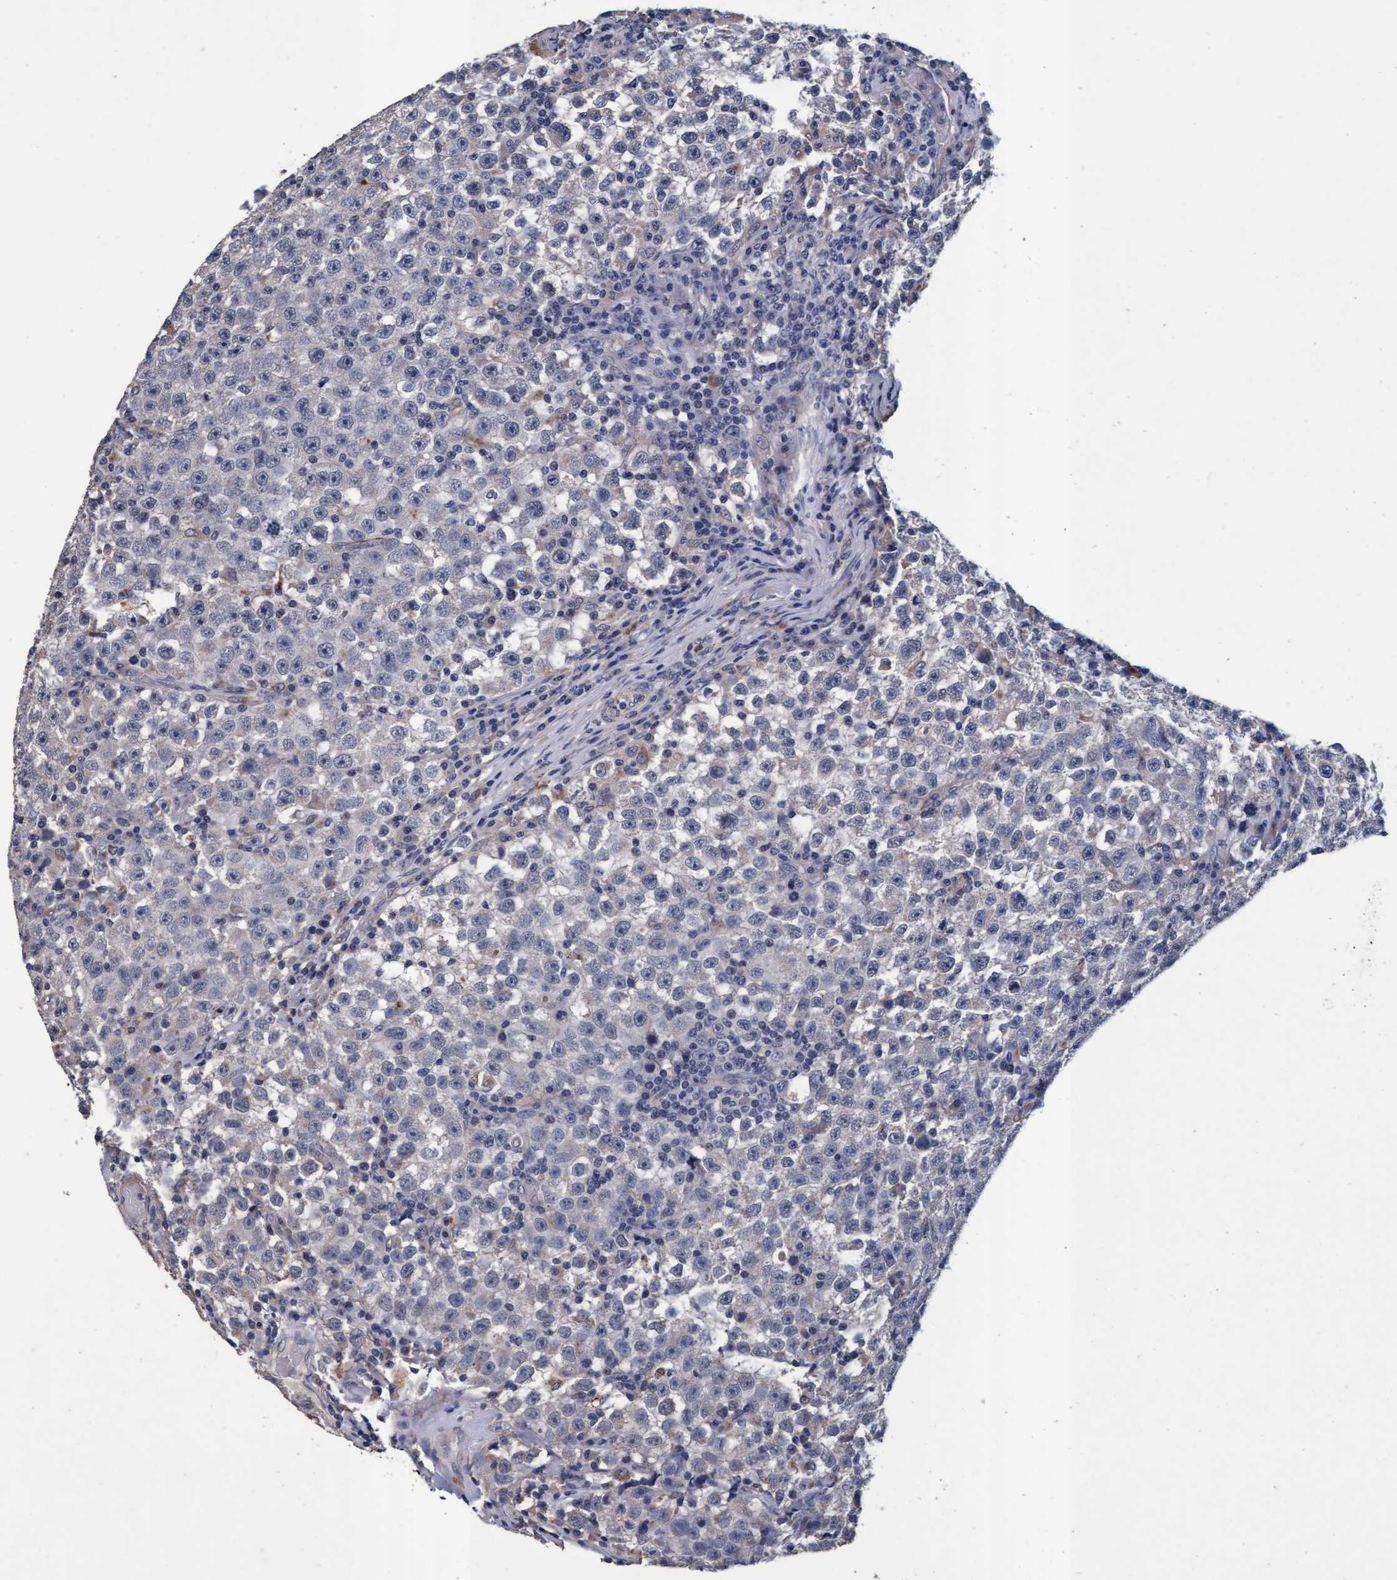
{"staining": {"intensity": "negative", "quantity": "none", "location": "none"}, "tissue": "testis cancer", "cell_type": "Tumor cells", "image_type": "cancer", "snomed": [{"axis": "morphology", "description": "Seminoma, NOS"}, {"axis": "topography", "description": "Testis"}], "caption": "Histopathology image shows no significant protein expression in tumor cells of testis cancer.", "gene": "CPQ", "patient": {"sex": "male", "age": 22}}